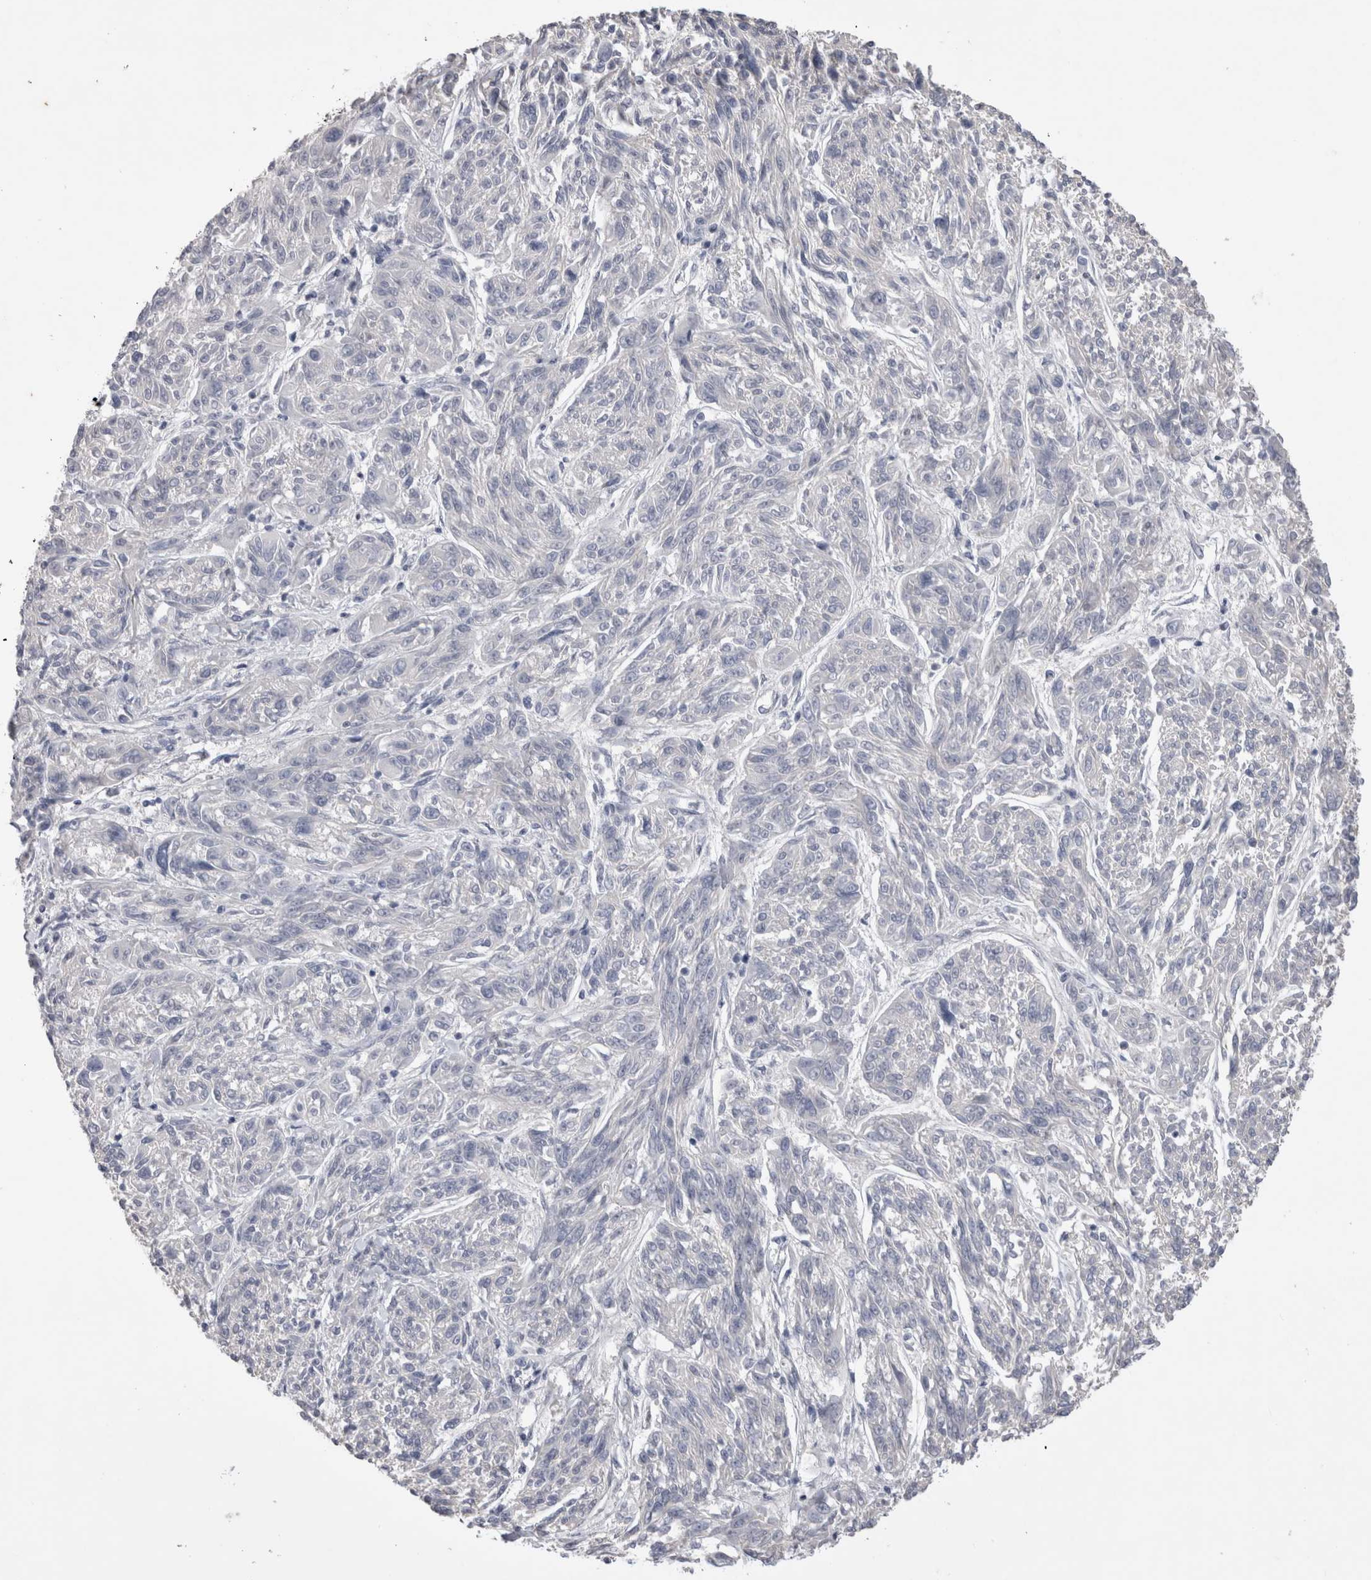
{"staining": {"intensity": "negative", "quantity": "none", "location": "none"}, "tissue": "melanoma", "cell_type": "Tumor cells", "image_type": "cancer", "snomed": [{"axis": "morphology", "description": "Malignant melanoma, NOS"}, {"axis": "topography", "description": "Skin"}], "caption": "The image displays no staining of tumor cells in melanoma.", "gene": "ADAM2", "patient": {"sex": "male", "age": 53}}